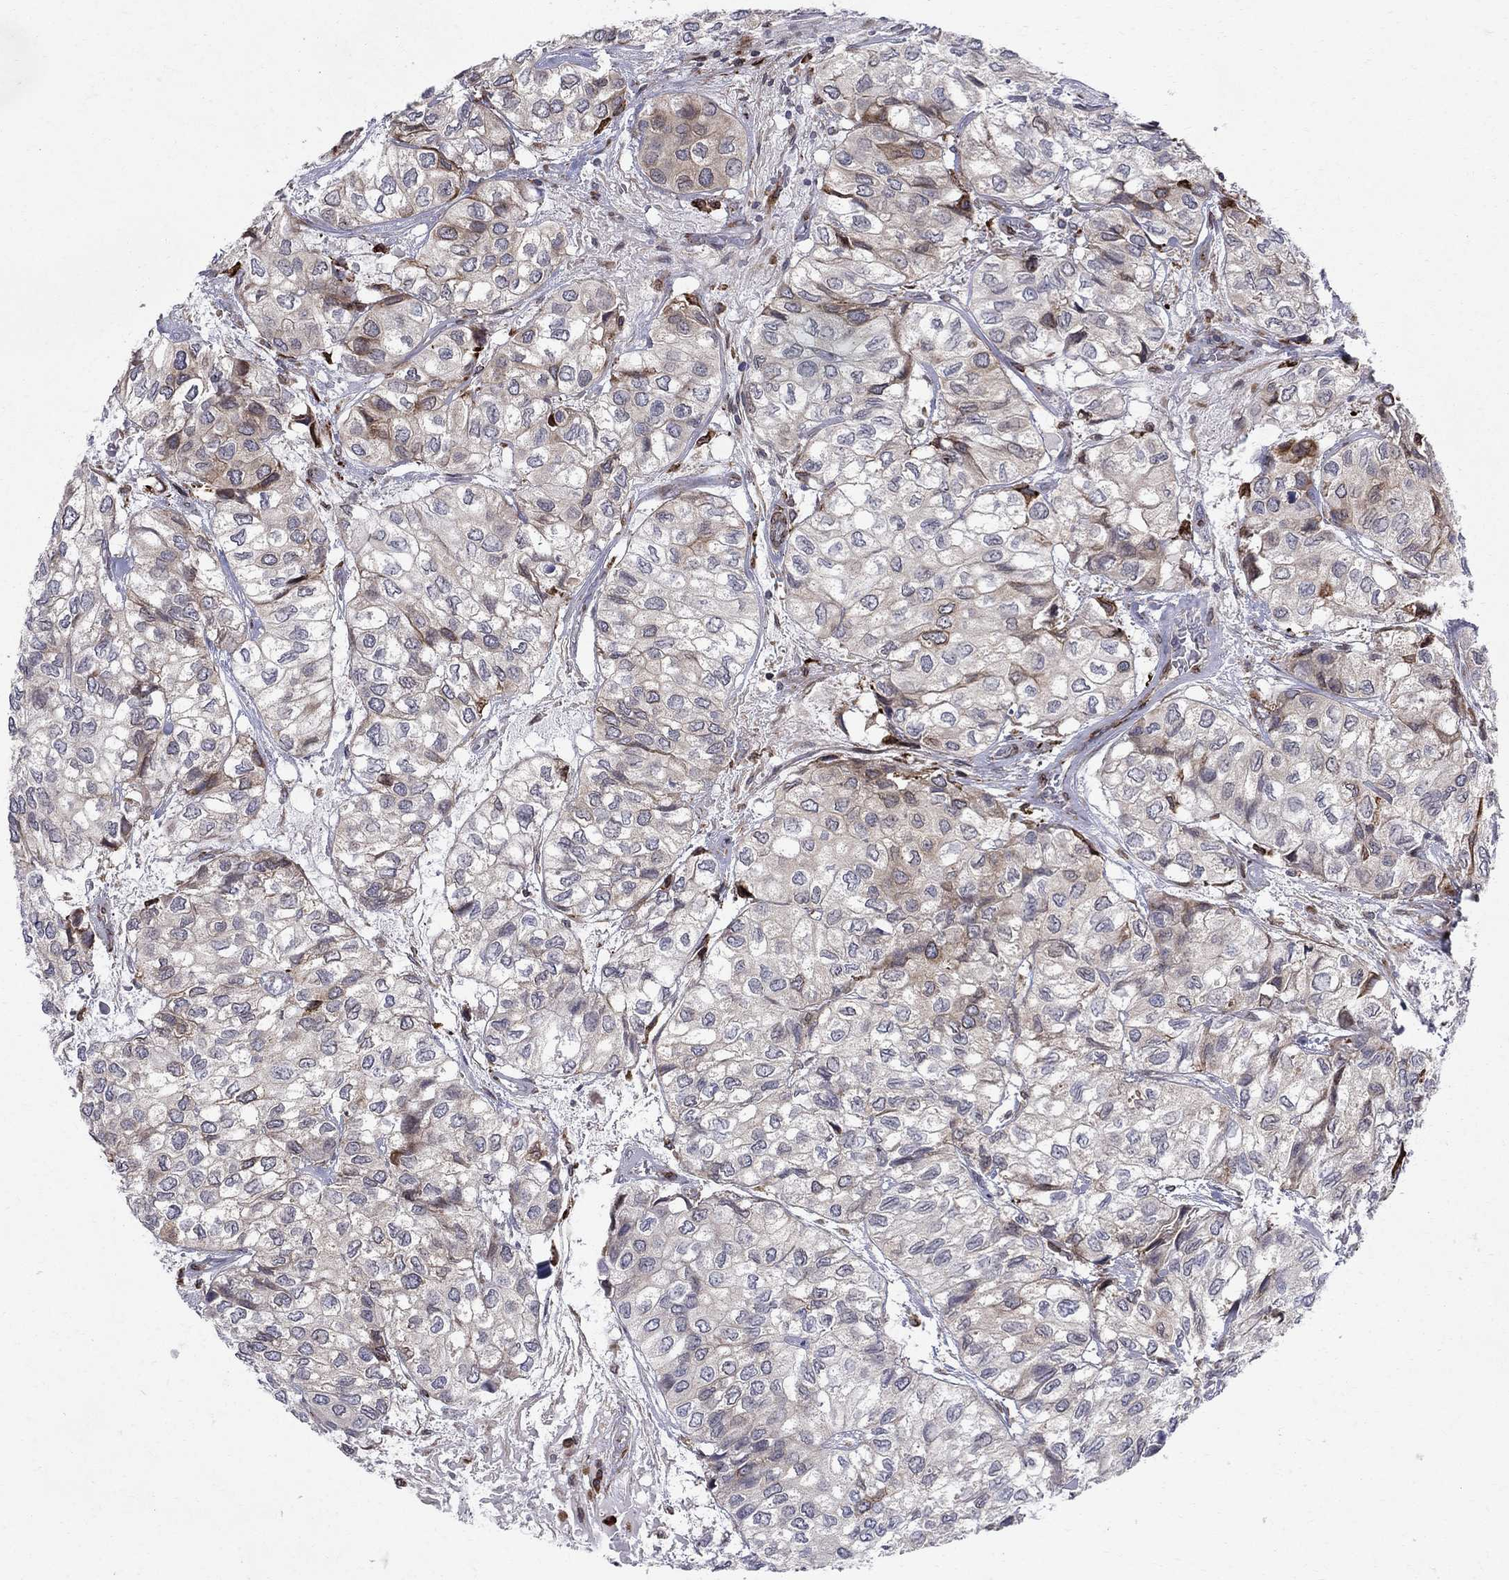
{"staining": {"intensity": "strong", "quantity": "<25%", "location": "cytoplasmic/membranous"}, "tissue": "urothelial cancer", "cell_type": "Tumor cells", "image_type": "cancer", "snomed": [{"axis": "morphology", "description": "Urothelial carcinoma, High grade"}, {"axis": "topography", "description": "Urinary bladder"}], "caption": "Protein staining of urothelial carcinoma (high-grade) tissue shows strong cytoplasmic/membranous staining in approximately <25% of tumor cells. Using DAB (brown) and hematoxylin (blue) stains, captured at high magnification using brightfield microscopy.", "gene": "CAB39L", "patient": {"sex": "male", "age": 73}}